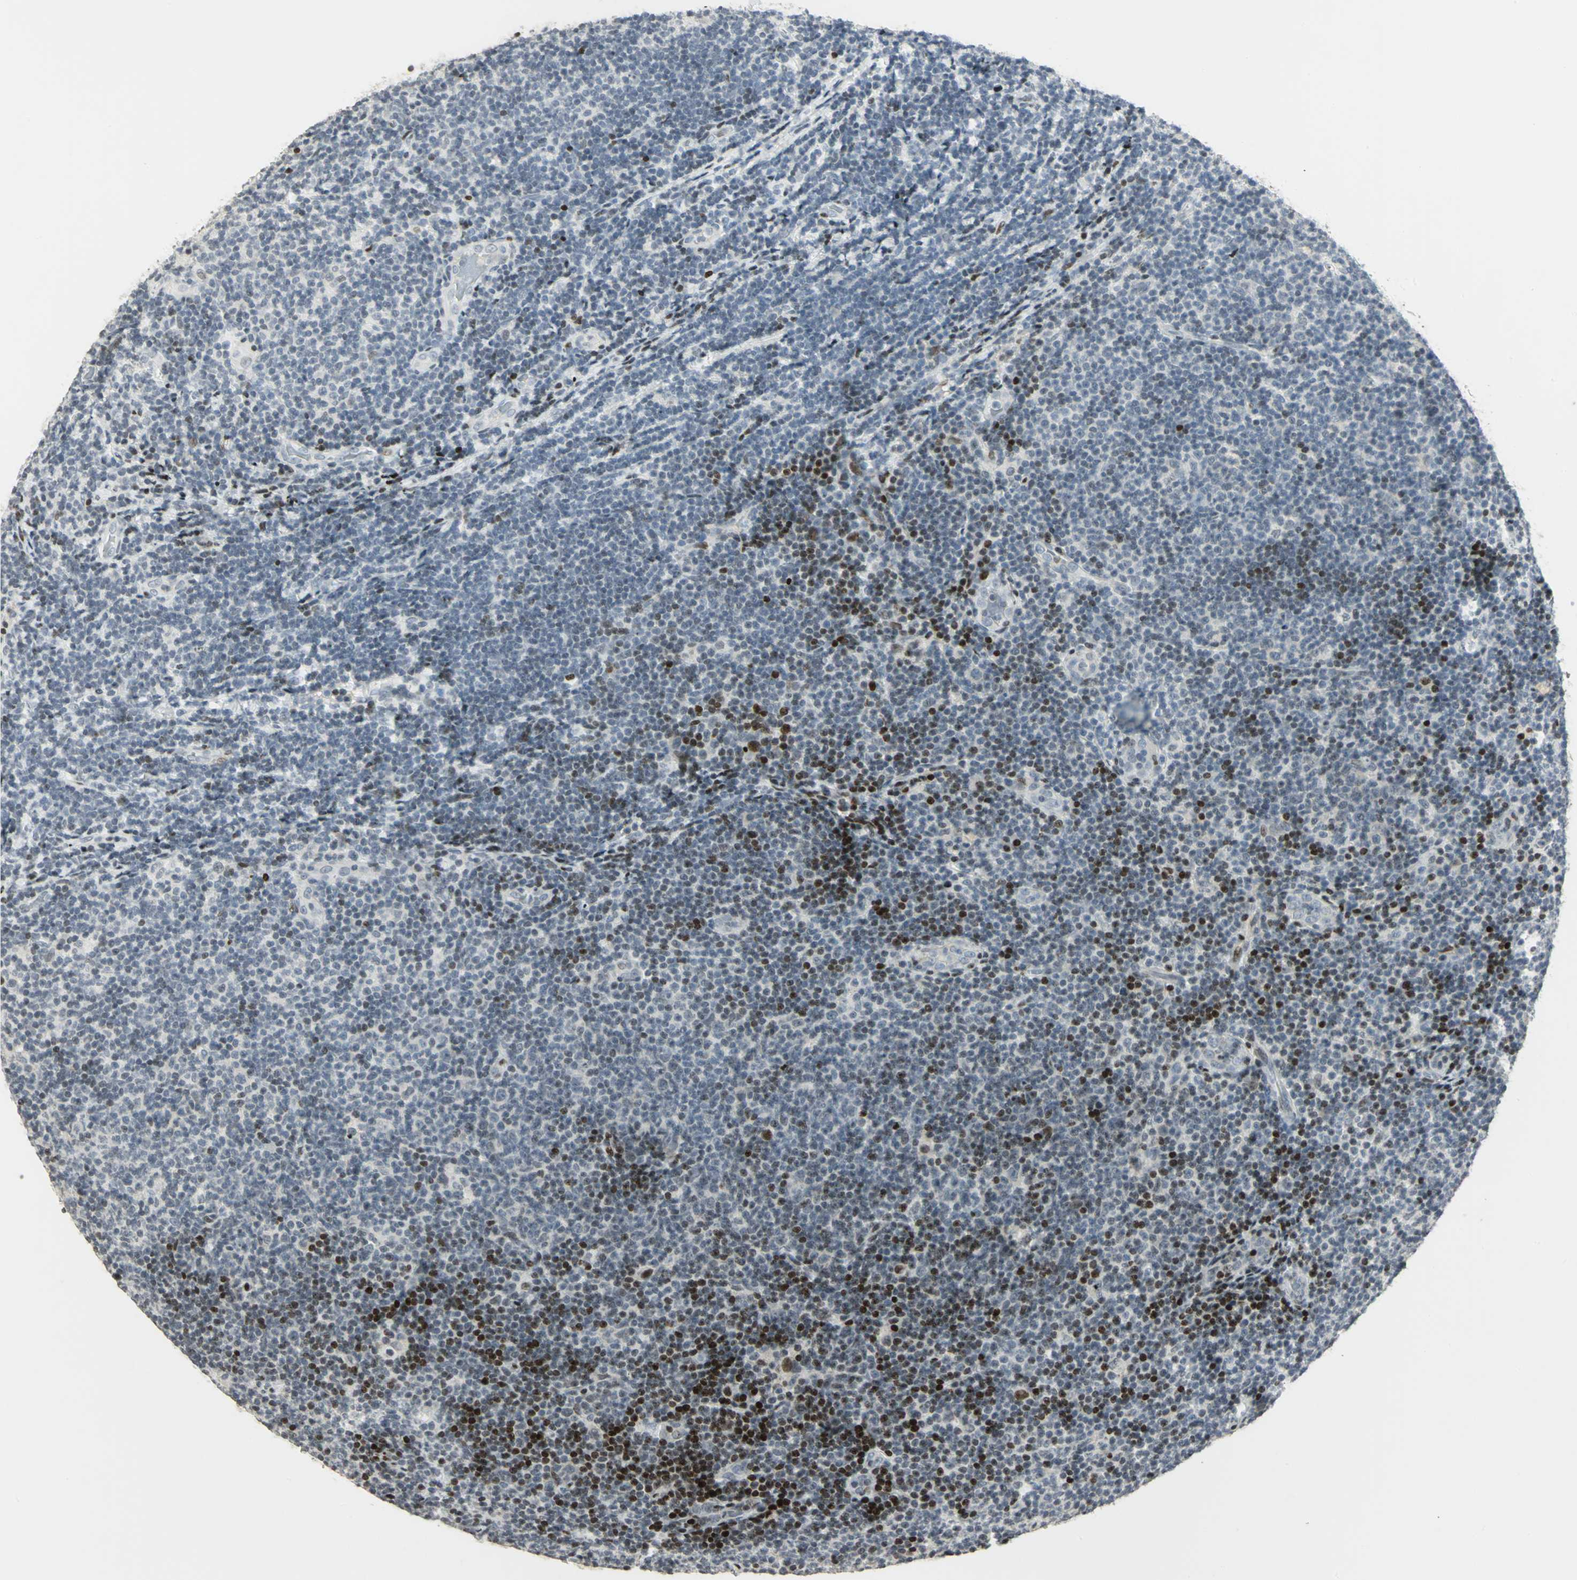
{"staining": {"intensity": "strong", "quantity": "<25%", "location": "nuclear"}, "tissue": "lymphoma", "cell_type": "Tumor cells", "image_type": "cancer", "snomed": [{"axis": "morphology", "description": "Malignant lymphoma, non-Hodgkin's type, Low grade"}, {"axis": "topography", "description": "Lymph node"}], "caption": "A high-resolution micrograph shows IHC staining of low-grade malignant lymphoma, non-Hodgkin's type, which demonstrates strong nuclear expression in approximately <25% of tumor cells.", "gene": "KDM1A", "patient": {"sex": "male", "age": 83}}